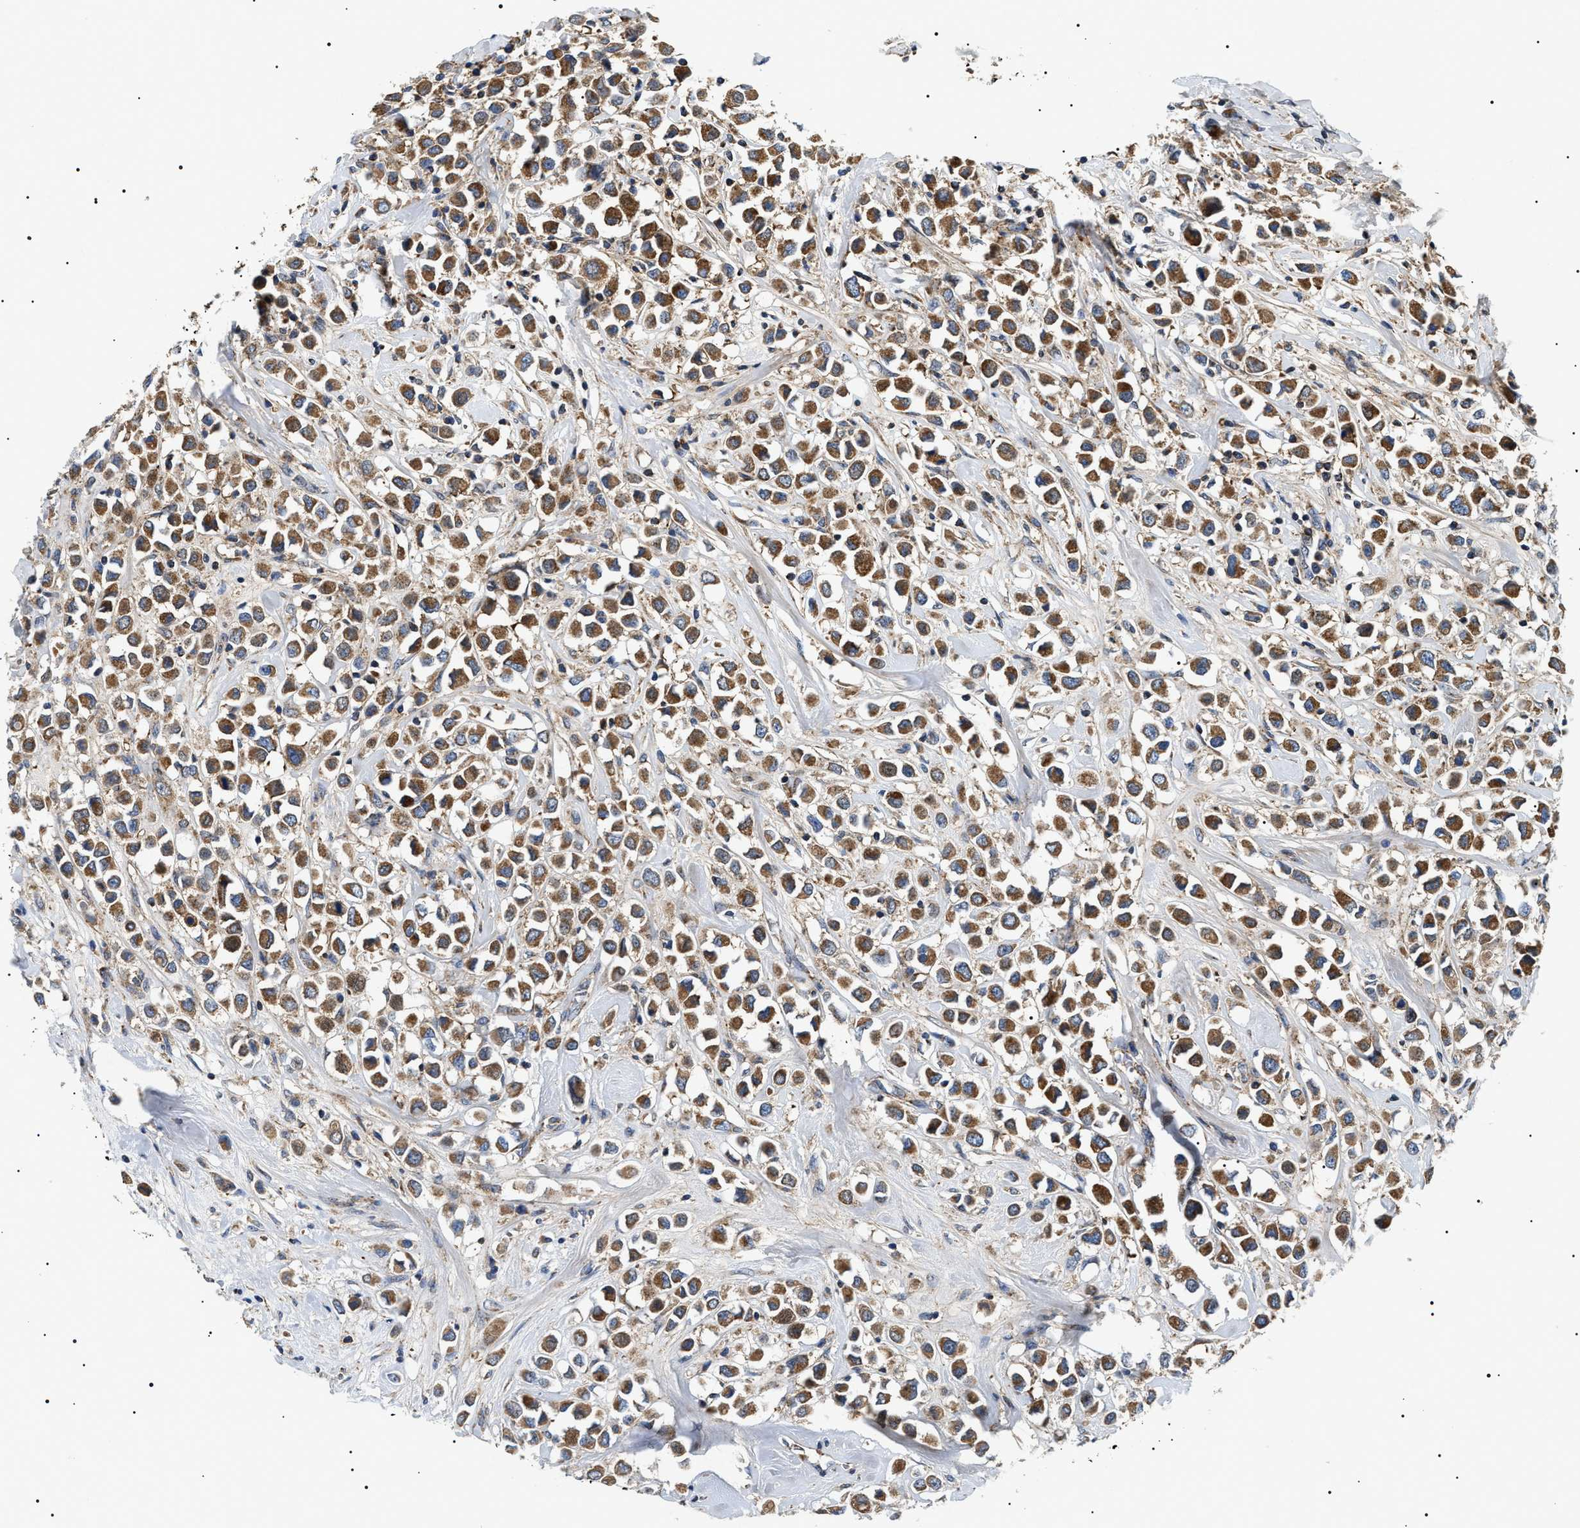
{"staining": {"intensity": "strong", "quantity": ">75%", "location": "cytoplasmic/membranous"}, "tissue": "breast cancer", "cell_type": "Tumor cells", "image_type": "cancer", "snomed": [{"axis": "morphology", "description": "Duct carcinoma"}, {"axis": "topography", "description": "Breast"}], "caption": "Invasive ductal carcinoma (breast) stained with a protein marker shows strong staining in tumor cells.", "gene": "OXSM", "patient": {"sex": "female", "age": 61}}